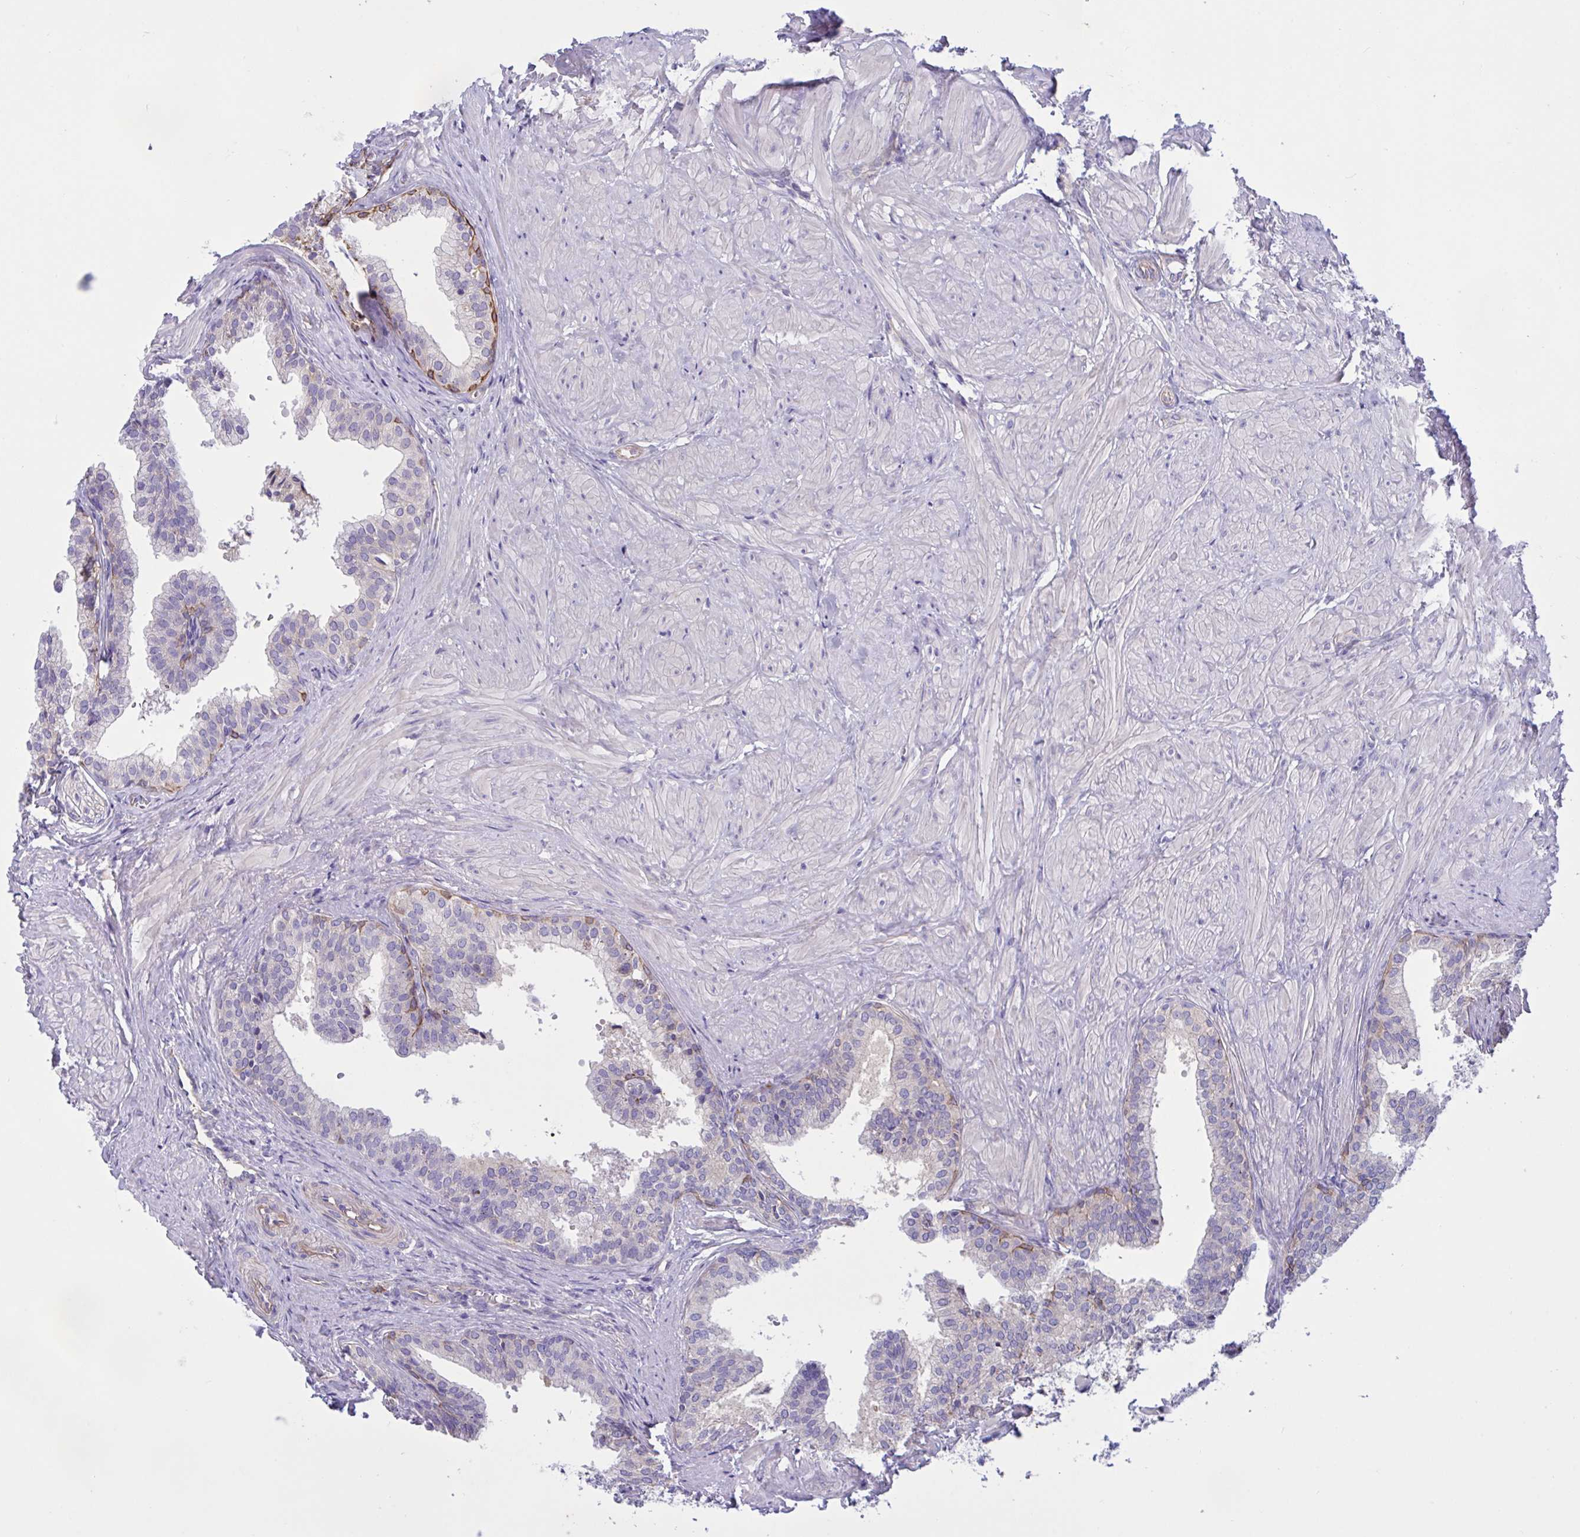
{"staining": {"intensity": "strong", "quantity": "<25%", "location": "cytoplasmic/membranous"}, "tissue": "prostate", "cell_type": "Glandular cells", "image_type": "normal", "snomed": [{"axis": "morphology", "description": "Normal tissue, NOS"}, {"axis": "topography", "description": "Prostate"}, {"axis": "topography", "description": "Peripheral nerve tissue"}], "caption": "A medium amount of strong cytoplasmic/membranous staining is present in about <25% of glandular cells in unremarkable prostate.", "gene": "SLC66A1", "patient": {"sex": "male", "age": 55}}